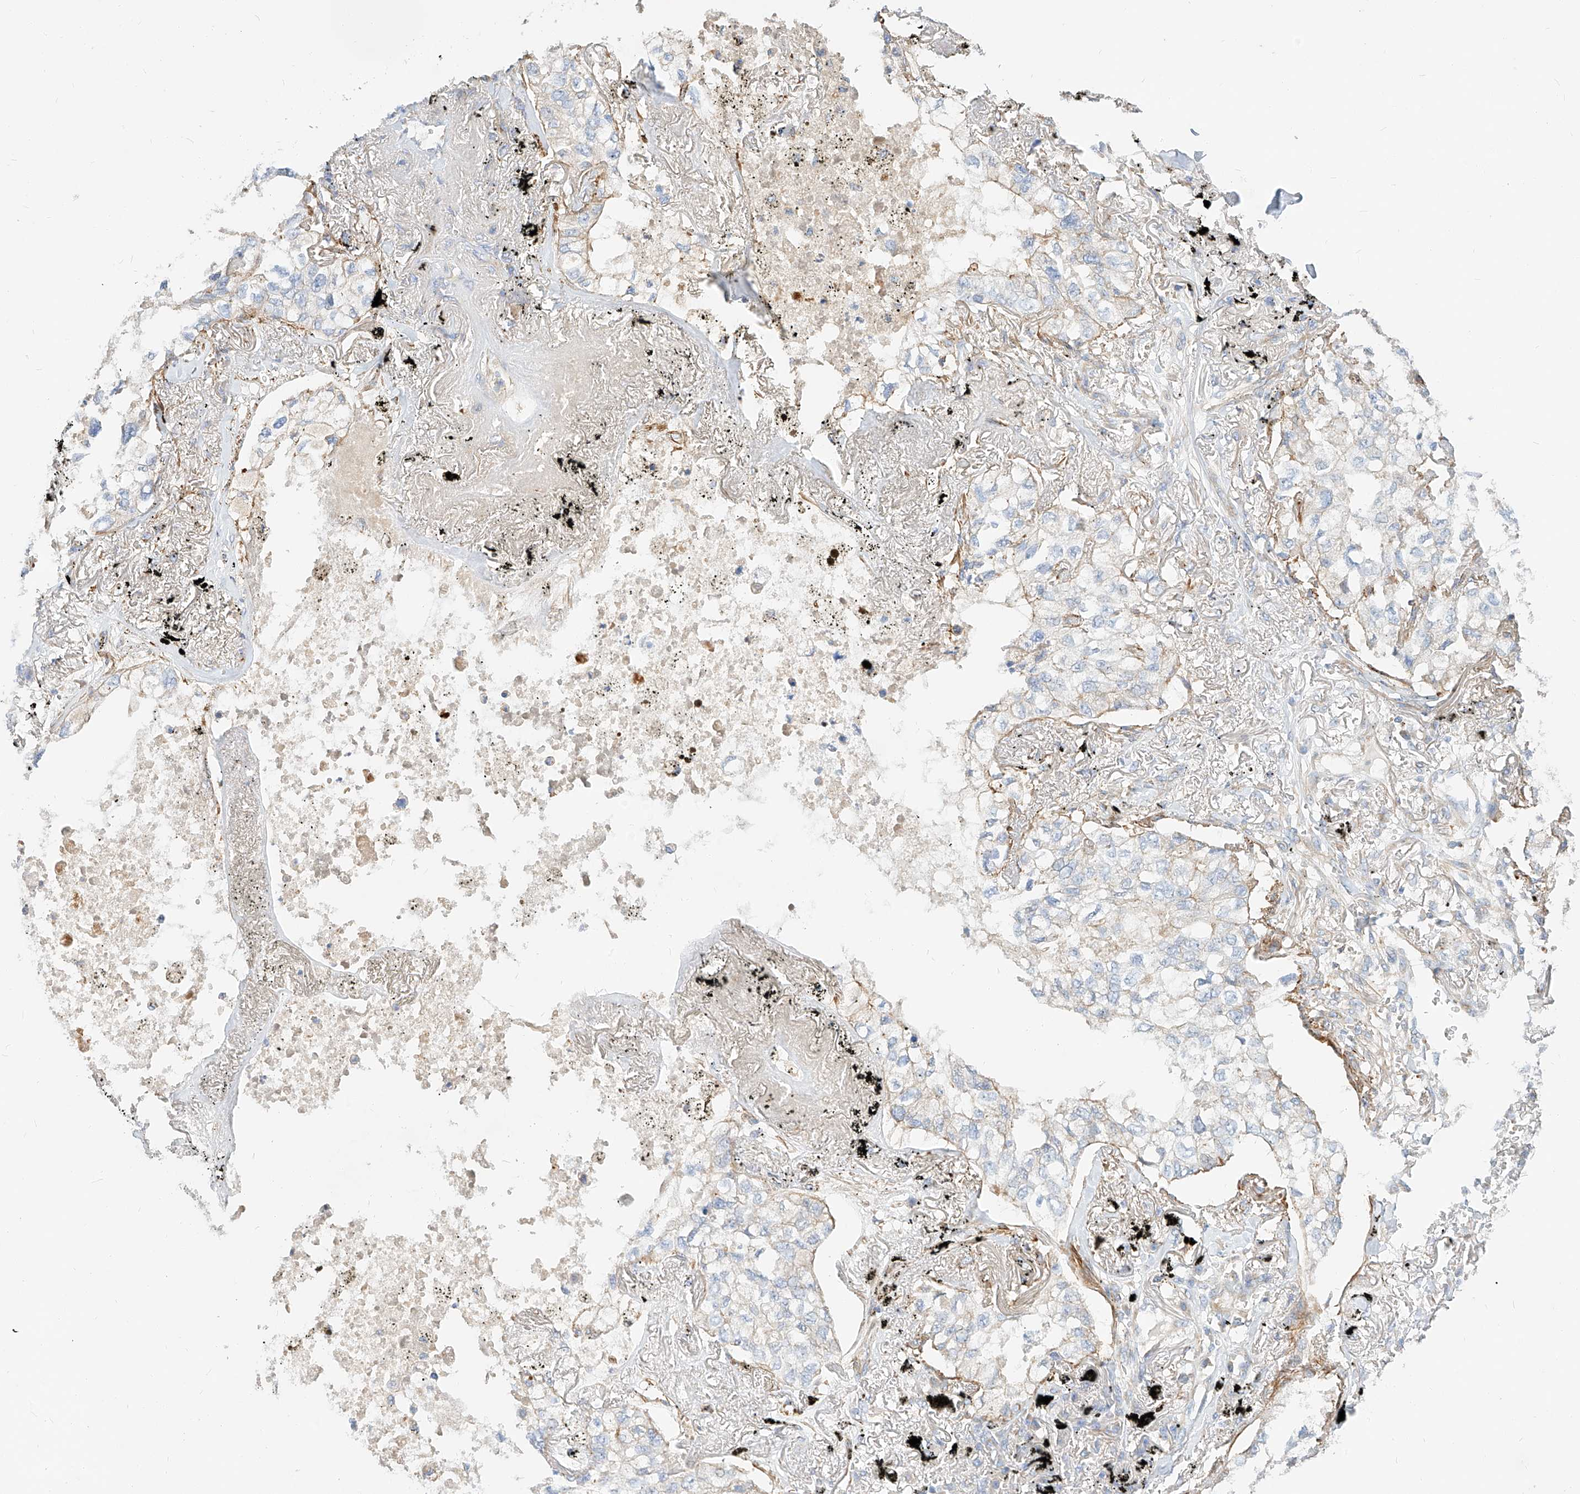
{"staining": {"intensity": "negative", "quantity": "none", "location": "none"}, "tissue": "lung cancer", "cell_type": "Tumor cells", "image_type": "cancer", "snomed": [{"axis": "morphology", "description": "Adenocarcinoma, NOS"}, {"axis": "topography", "description": "Lung"}], "caption": "A micrograph of lung cancer (adenocarcinoma) stained for a protein demonstrates no brown staining in tumor cells. (DAB immunohistochemistry visualized using brightfield microscopy, high magnification).", "gene": "KCNH5", "patient": {"sex": "male", "age": 65}}